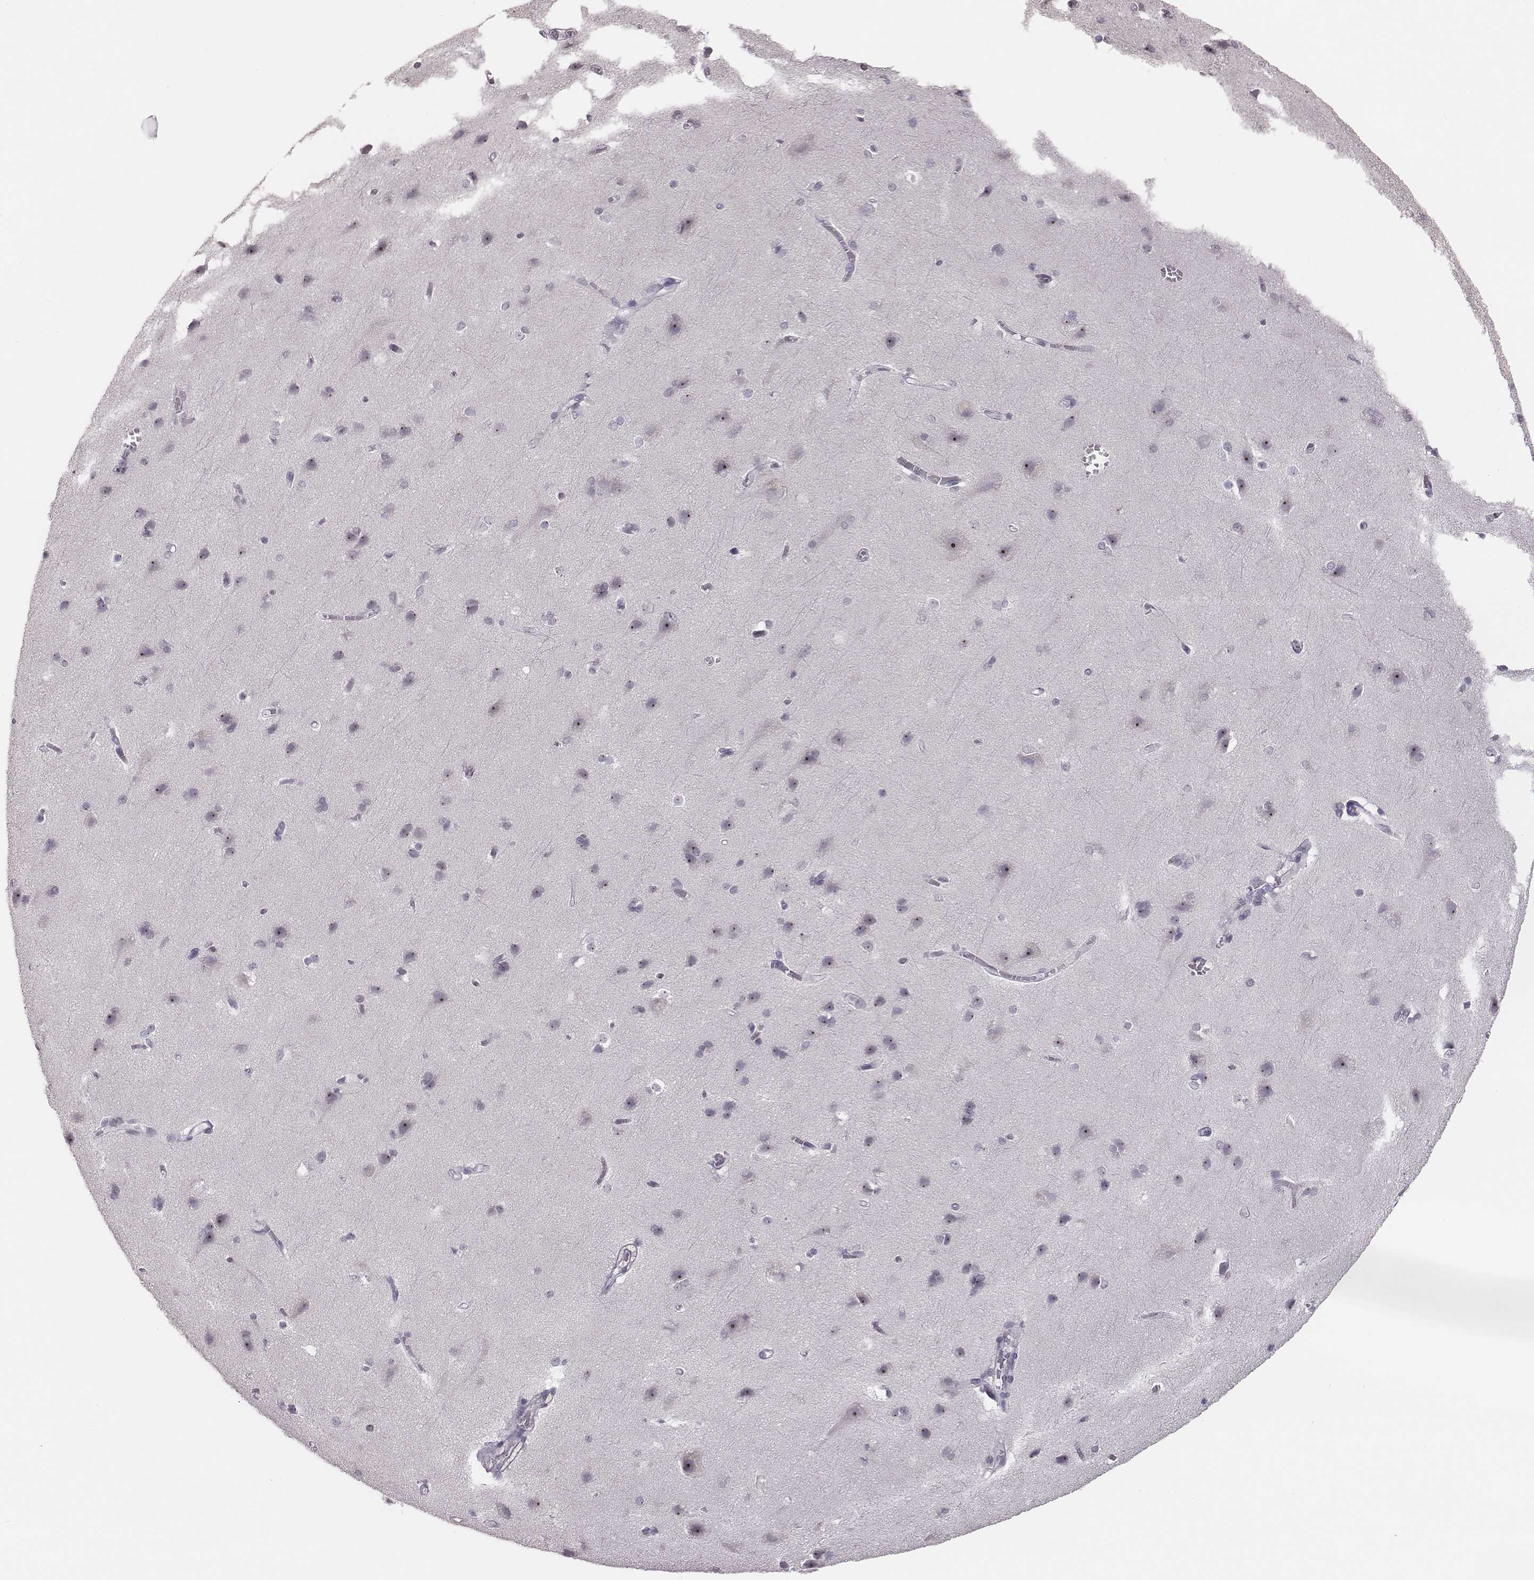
{"staining": {"intensity": "negative", "quantity": "none", "location": "none"}, "tissue": "cerebral cortex", "cell_type": "Endothelial cells", "image_type": "normal", "snomed": [{"axis": "morphology", "description": "Normal tissue, NOS"}, {"axis": "topography", "description": "Cerebral cortex"}], "caption": "Endothelial cells are negative for brown protein staining in normal cerebral cortex. (Stains: DAB (3,3'-diaminobenzidine) immunohistochemistry (IHC) with hematoxylin counter stain, Microscopy: brightfield microscopy at high magnification).", "gene": "NIFK", "patient": {"sex": "male", "age": 37}}